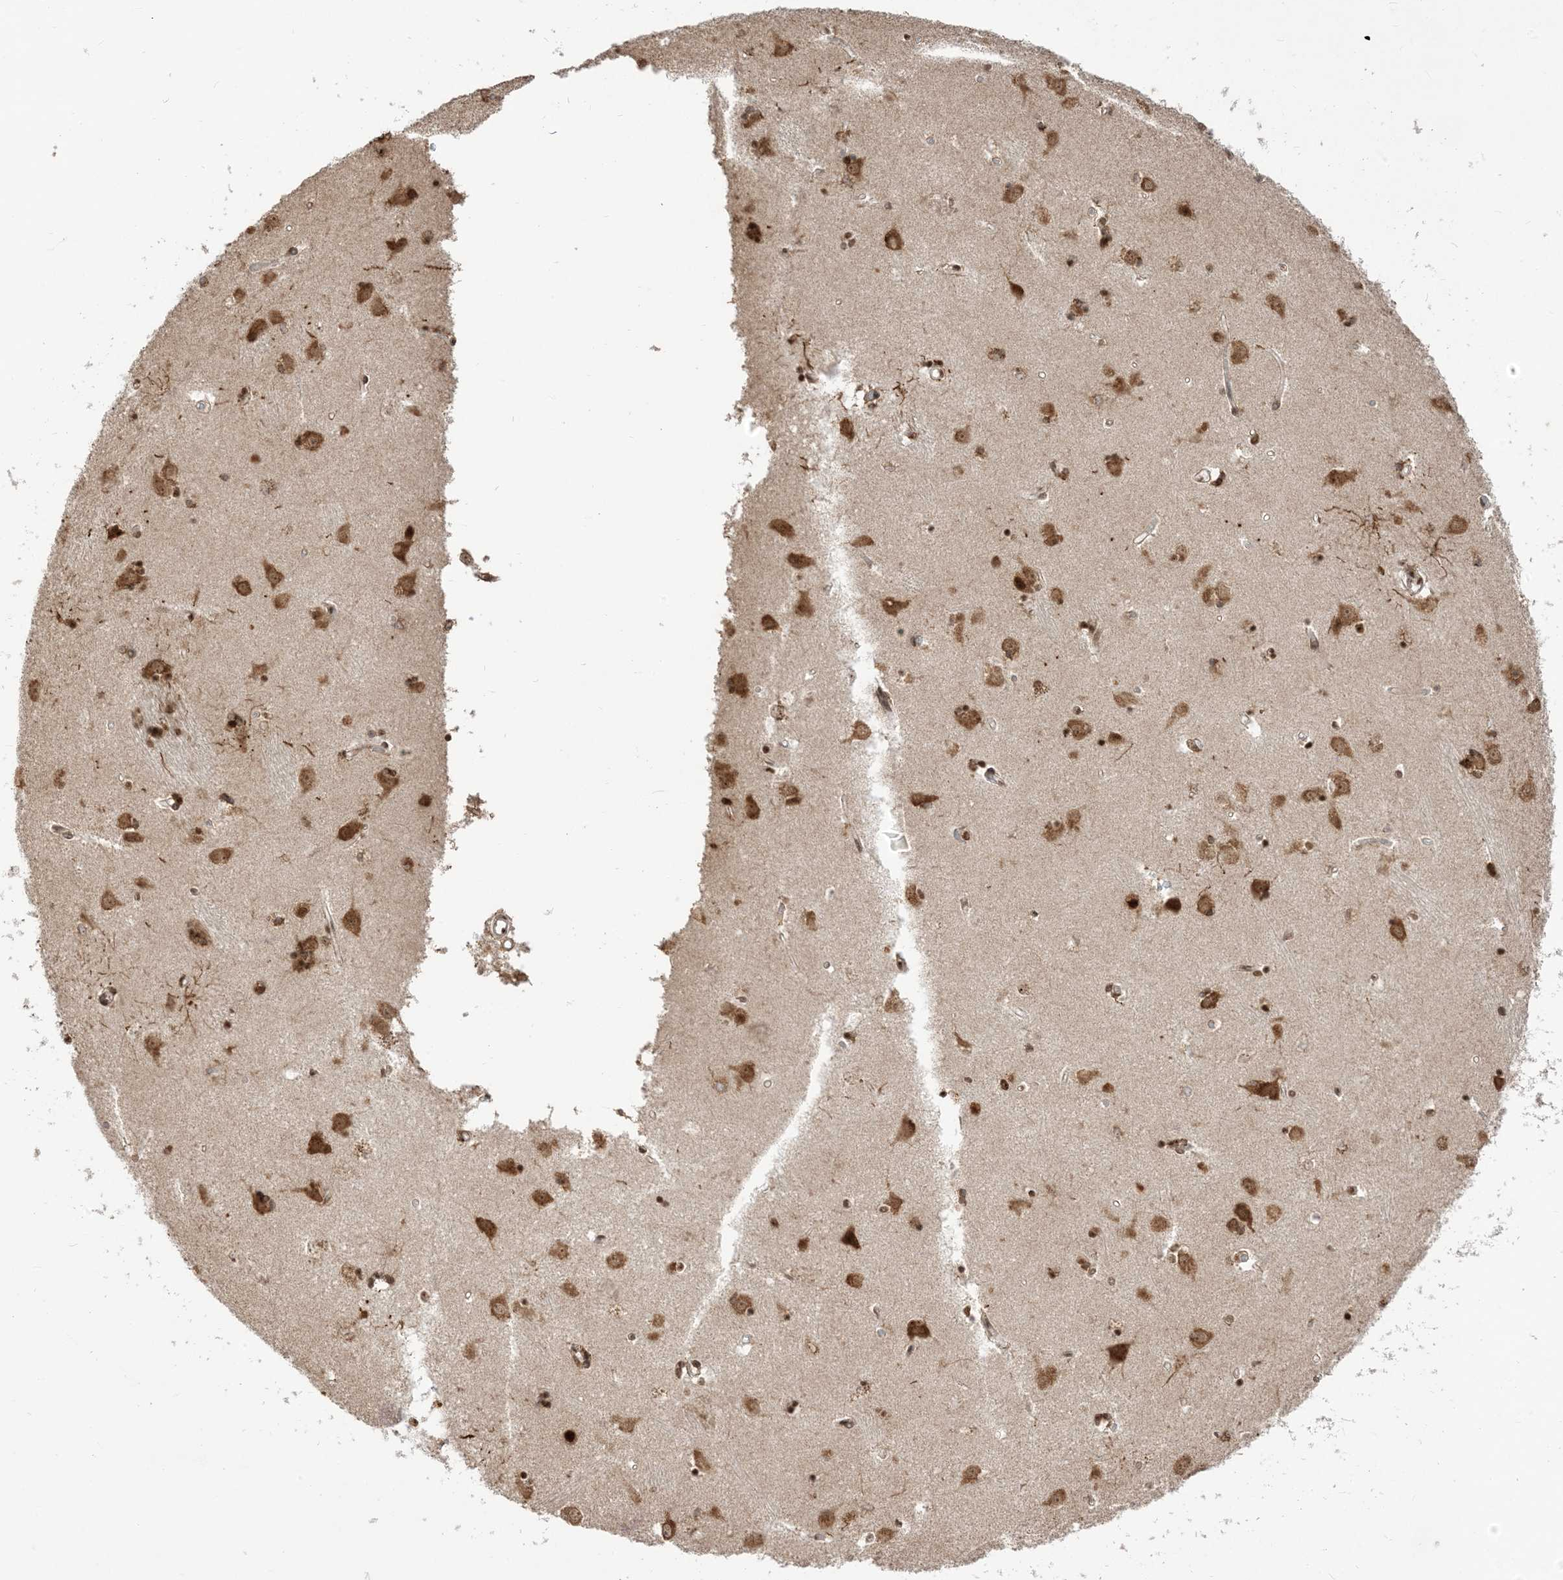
{"staining": {"intensity": "strong", "quantity": "25%-75%", "location": "nuclear"}, "tissue": "caudate", "cell_type": "Glial cells", "image_type": "normal", "snomed": [{"axis": "morphology", "description": "Normal tissue, NOS"}, {"axis": "topography", "description": "Lateral ventricle wall"}], "caption": "This micrograph displays unremarkable caudate stained with immunohistochemistry to label a protein in brown. The nuclear of glial cells show strong positivity for the protein. Nuclei are counter-stained blue.", "gene": "ARGLU1", "patient": {"sex": "male", "age": 45}}